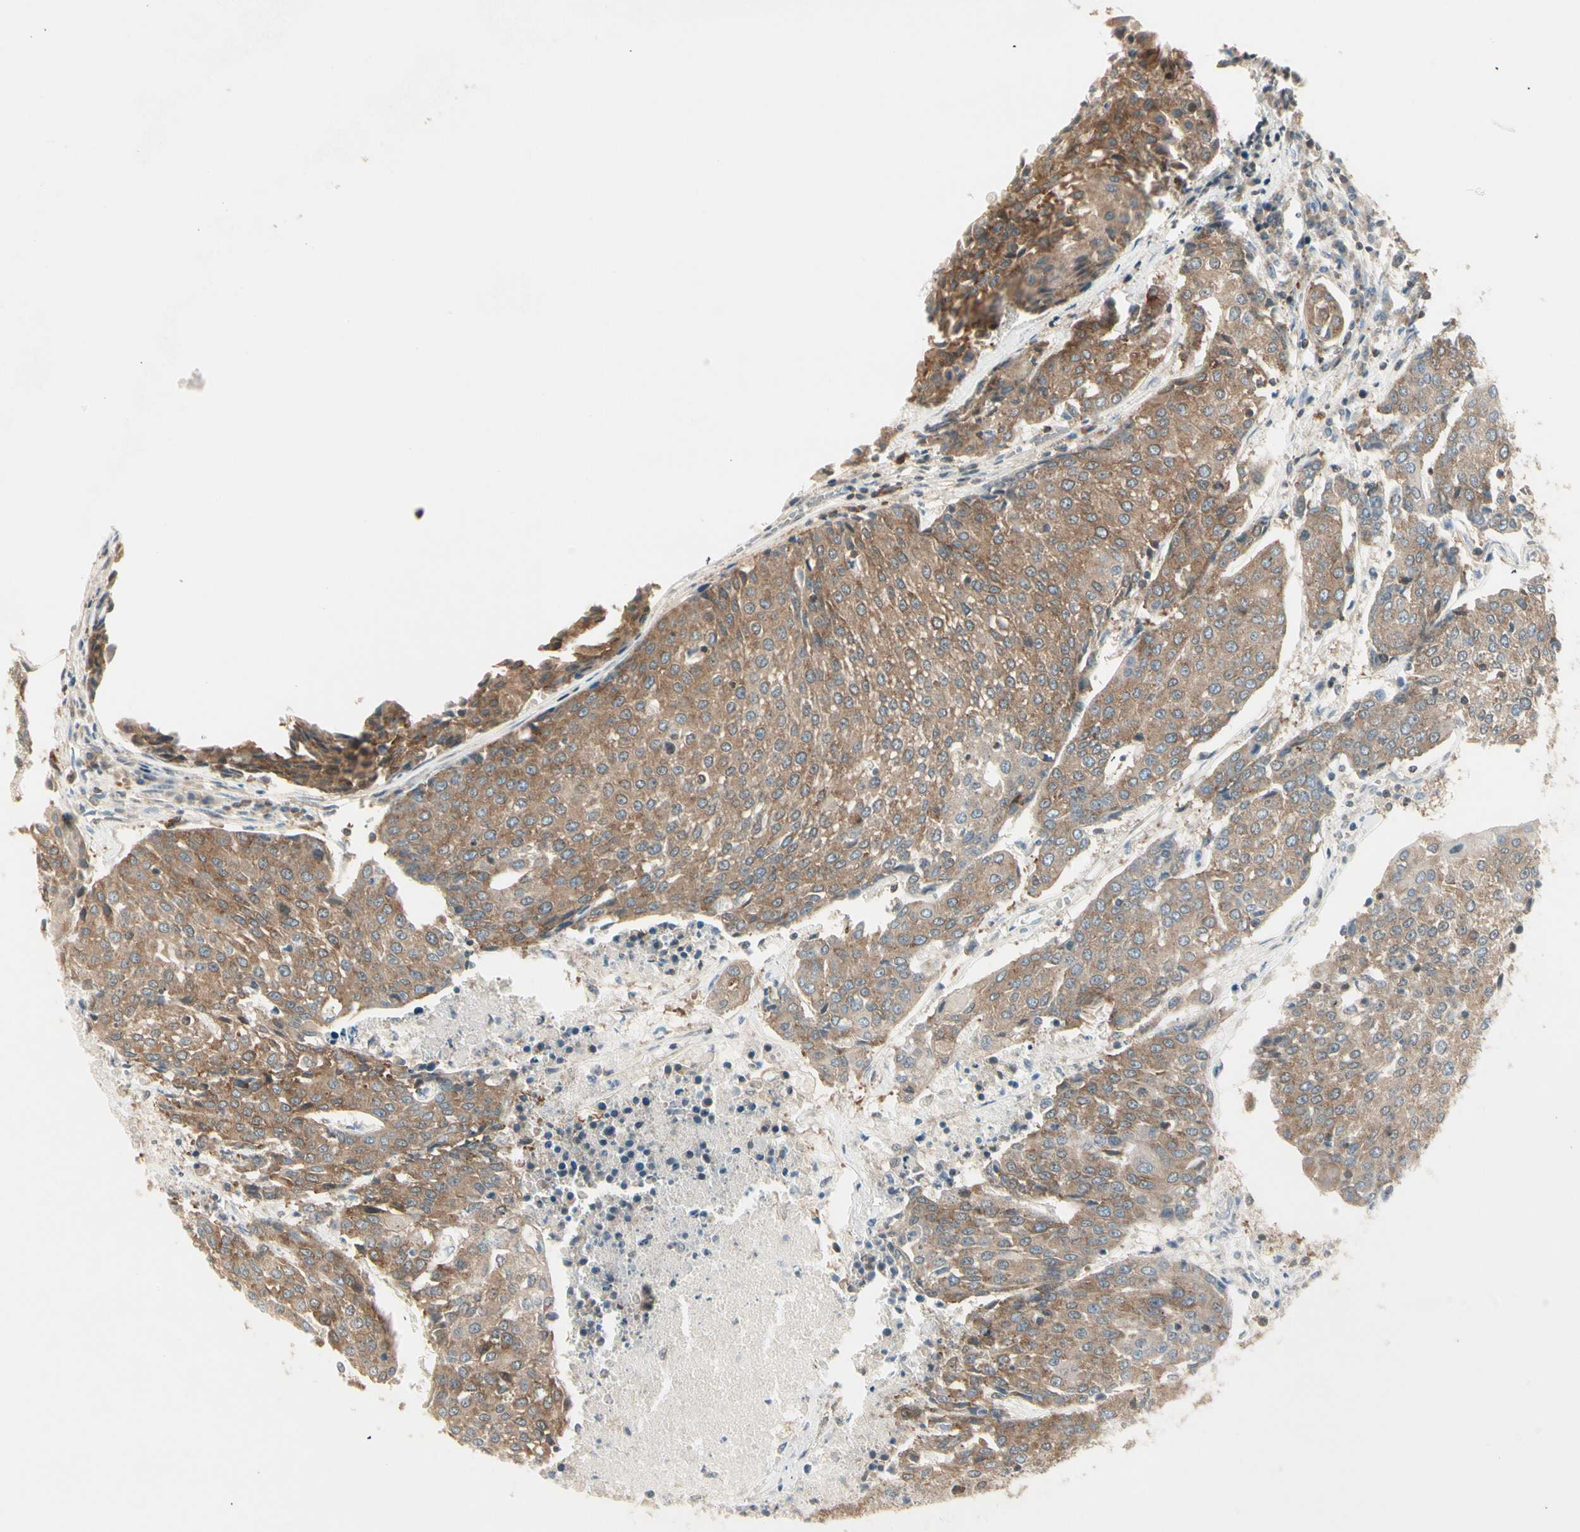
{"staining": {"intensity": "moderate", "quantity": ">75%", "location": "cytoplasmic/membranous"}, "tissue": "urothelial cancer", "cell_type": "Tumor cells", "image_type": "cancer", "snomed": [{"axis": "morphology", "description": "Urothelial carcinoma, High grade"}, {"axis": "topography", "description": "Urinary bladder"}], "caption": "An image of human high-grade urothelial carcinoma stained for a protein displays moderate cytoplasmic/membranous brown staining in tumor cells.", "gene": "OXSR1", "patient": {"sex": "female", "age": 85}}